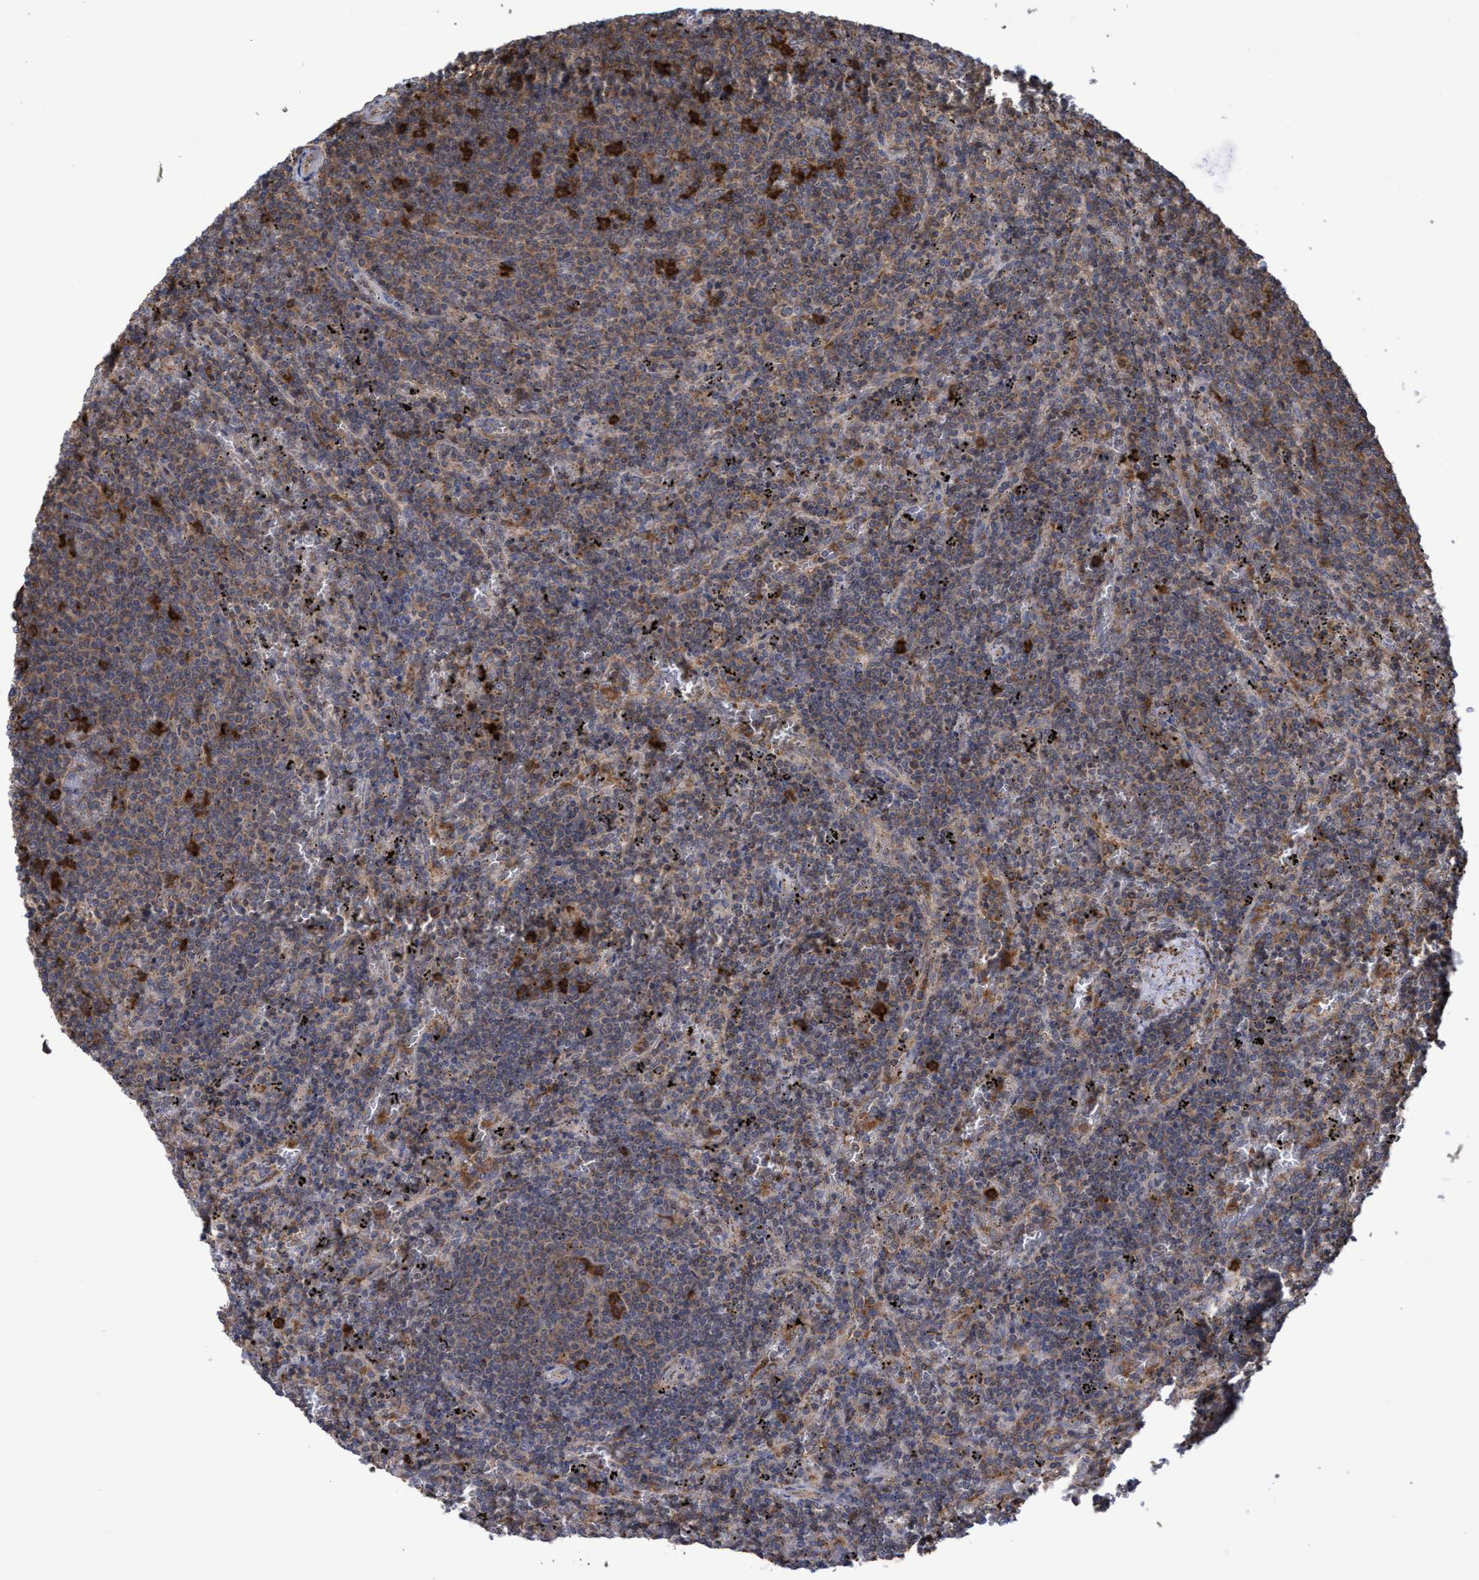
{"staining": {"intensity": "weak", "quantity": ">75%", "location": "cytoplasmic/membranous"}, "tissue": "lymphoma", "cell_type": "Tumor cells", "image_type": "cancer", "snomed": [{"axis": "morphology", "description": "Malignant lymphoma, non-Hodgkin's type, Low grade"}, {"axis": "topography", "description": "Spleen"}], "caption": "DAB (3,3'-diaminobenzidine) immunohistochemical staining of lymphoma exhibits weak cytoplasmic/membranous protein positivity in approximately >75% of tumor cells. (DAB IHC with brightfield microscopy, high magnification).", "gene": "SLBP", "patient": {"sex": "female", "age": 50}}